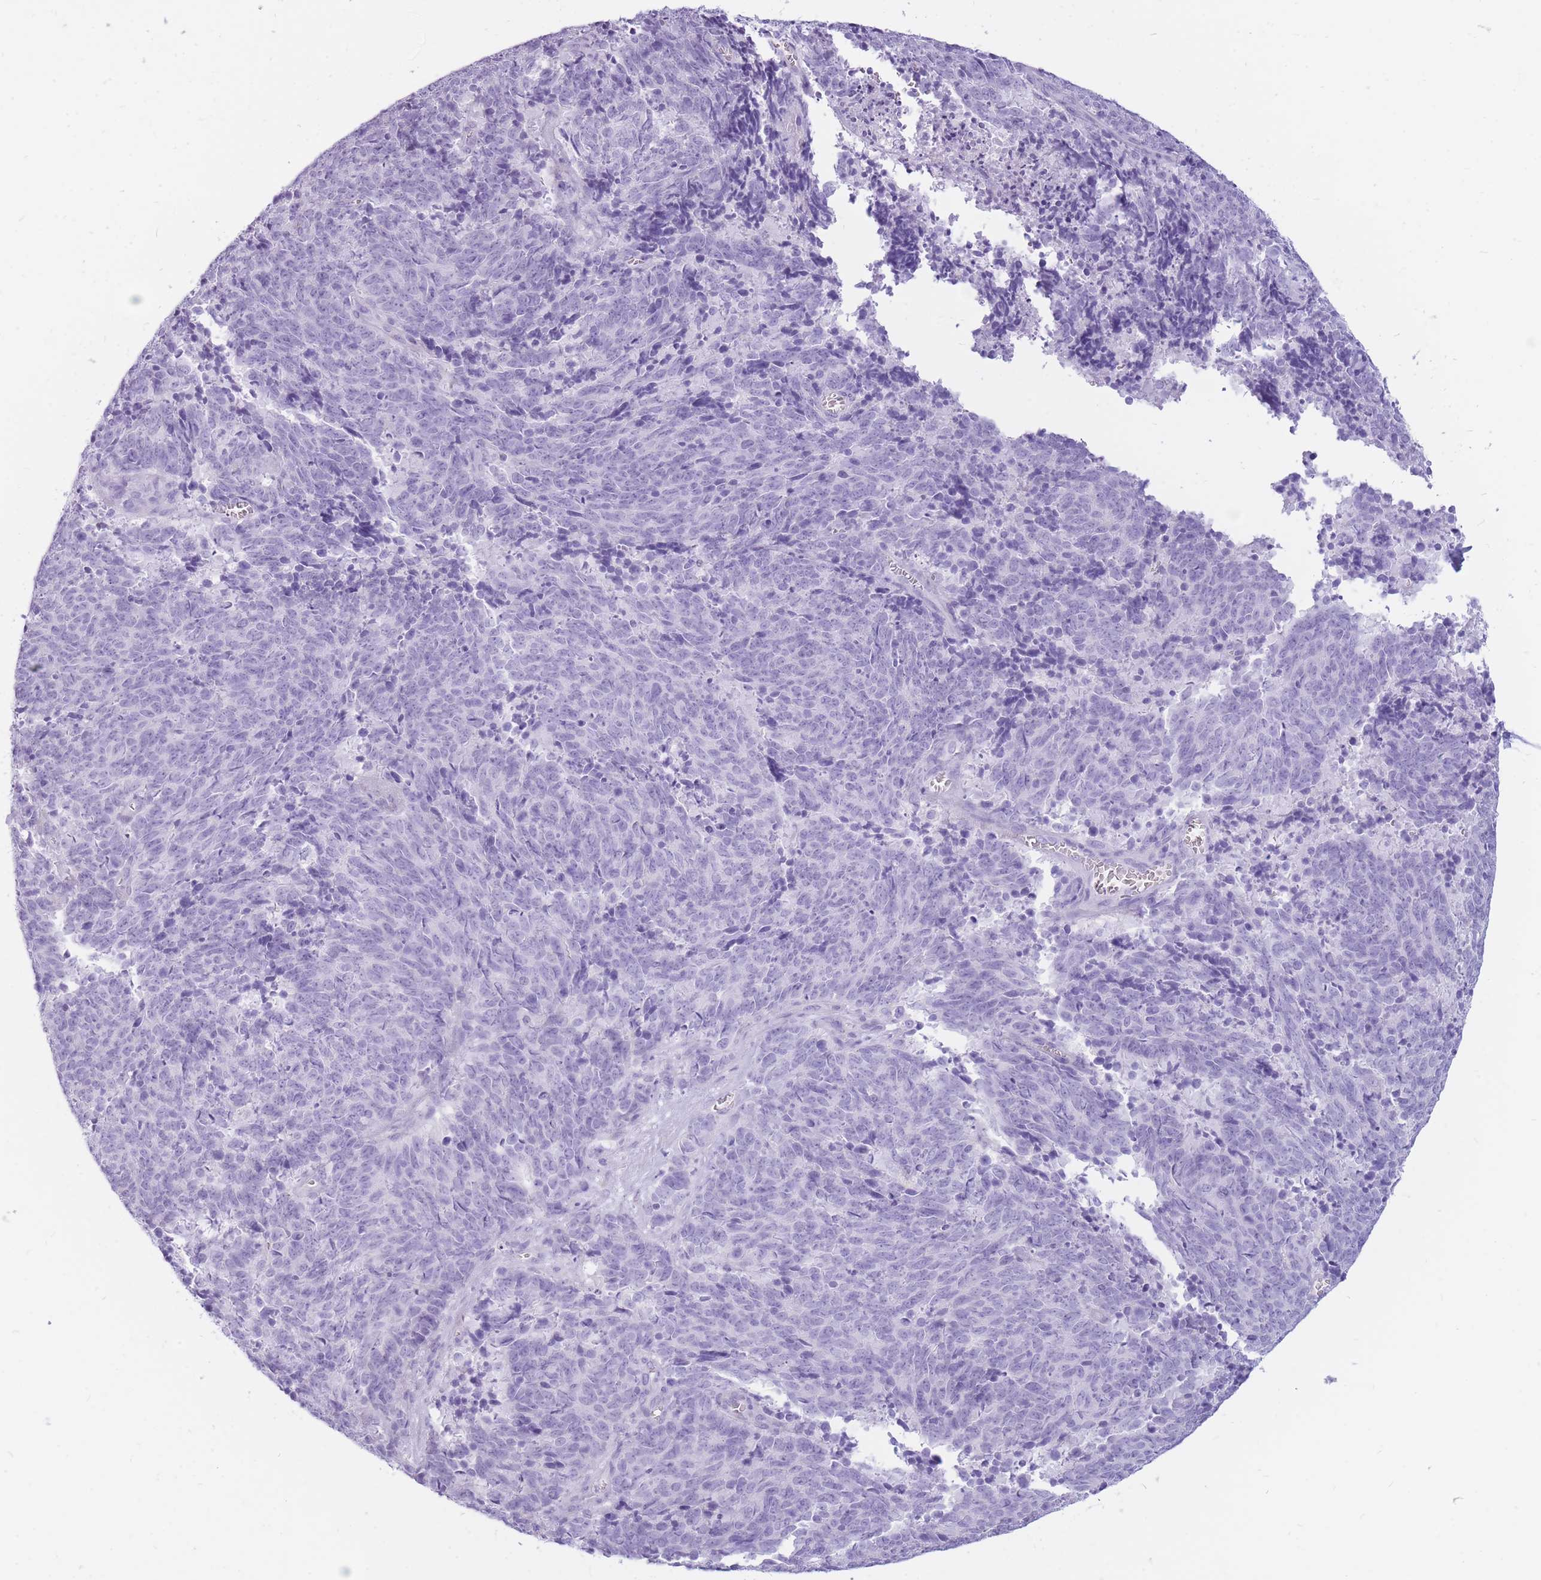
{"staining": {"intensity": "negative", "quantity": "none", "location": "none"}, "tissue": "cervical cancer", "cell_type": "Tumor cells", "image_type": "cancer", "snomed": [{"axis": "morphology", "description": "Squamous cell carcinoma, NOS"}, {"axis": "topography", "description": "Cervix"}], "caption": "Cervical squamous cell carcinoma was stained to show a protein in brown. There is no significant positivity in tumor cells. (DAB IHC with hematoxylin counter stain).", "gene": "CYP21A2", "patient": {"sex": "female", "age": 29}}